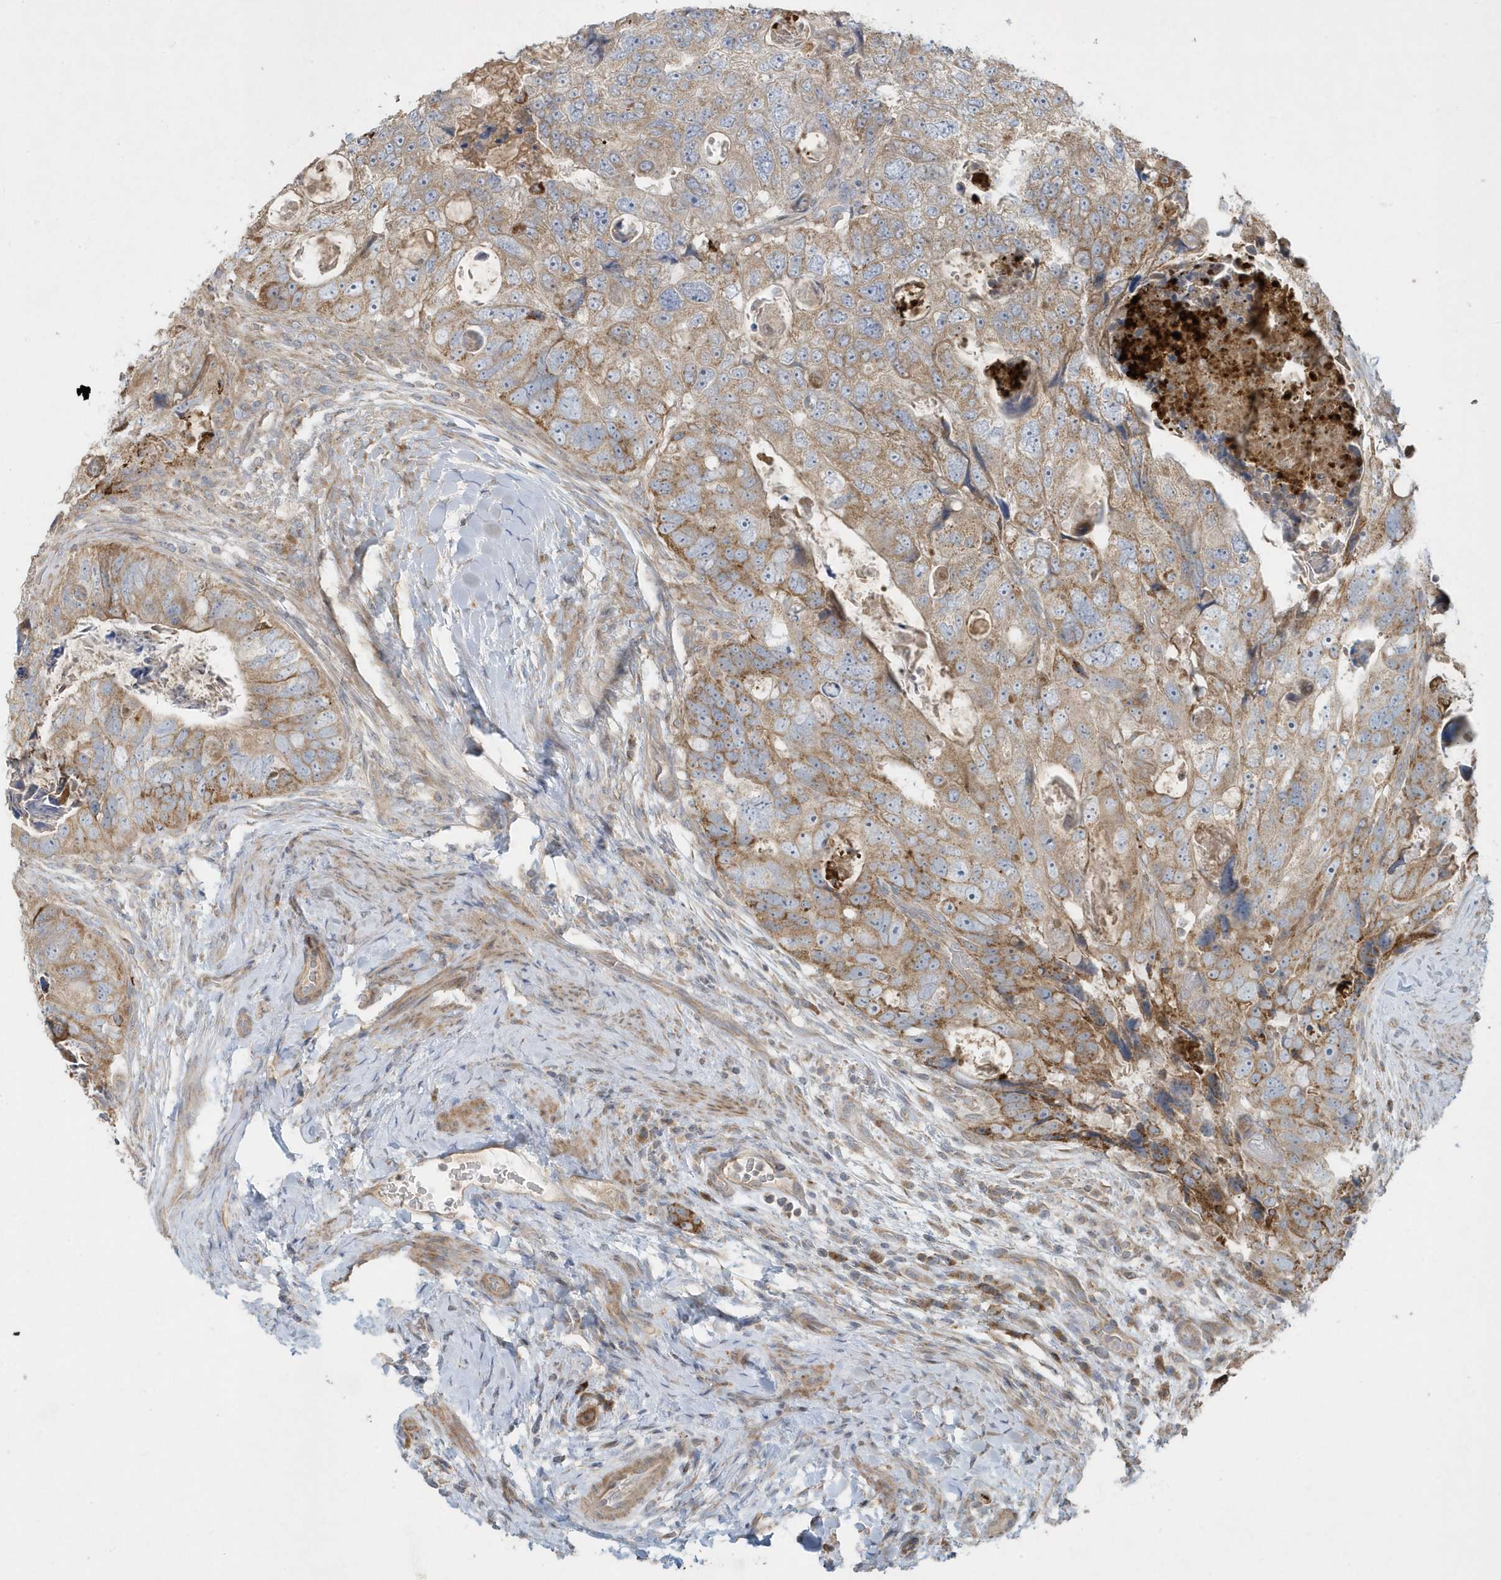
{"staining": {"intensity": "moderate", "quantity": ">75%", "location": "cytoplasmic/membranous"}, "tissue": "colorectal cancer", "cell_type": "Tumor cells", "image_type": "cancer", "snomed": [{"axis": "morphology", "description": "Adenocarcinoma, NOS"}, {"axis": "topography", "description": "Rectum"}], "caption": "Brown immunohistochemical staining in colorectal cancer shows moderate cytoplasmic/membranous expression in approximately >75% of tumor cells. Immunohistochemistry stains the protein of interest in brown and the nuclei are stained blue.", "gene": "SLC38A2", "patient": {"sex": "male", "age": 59}}